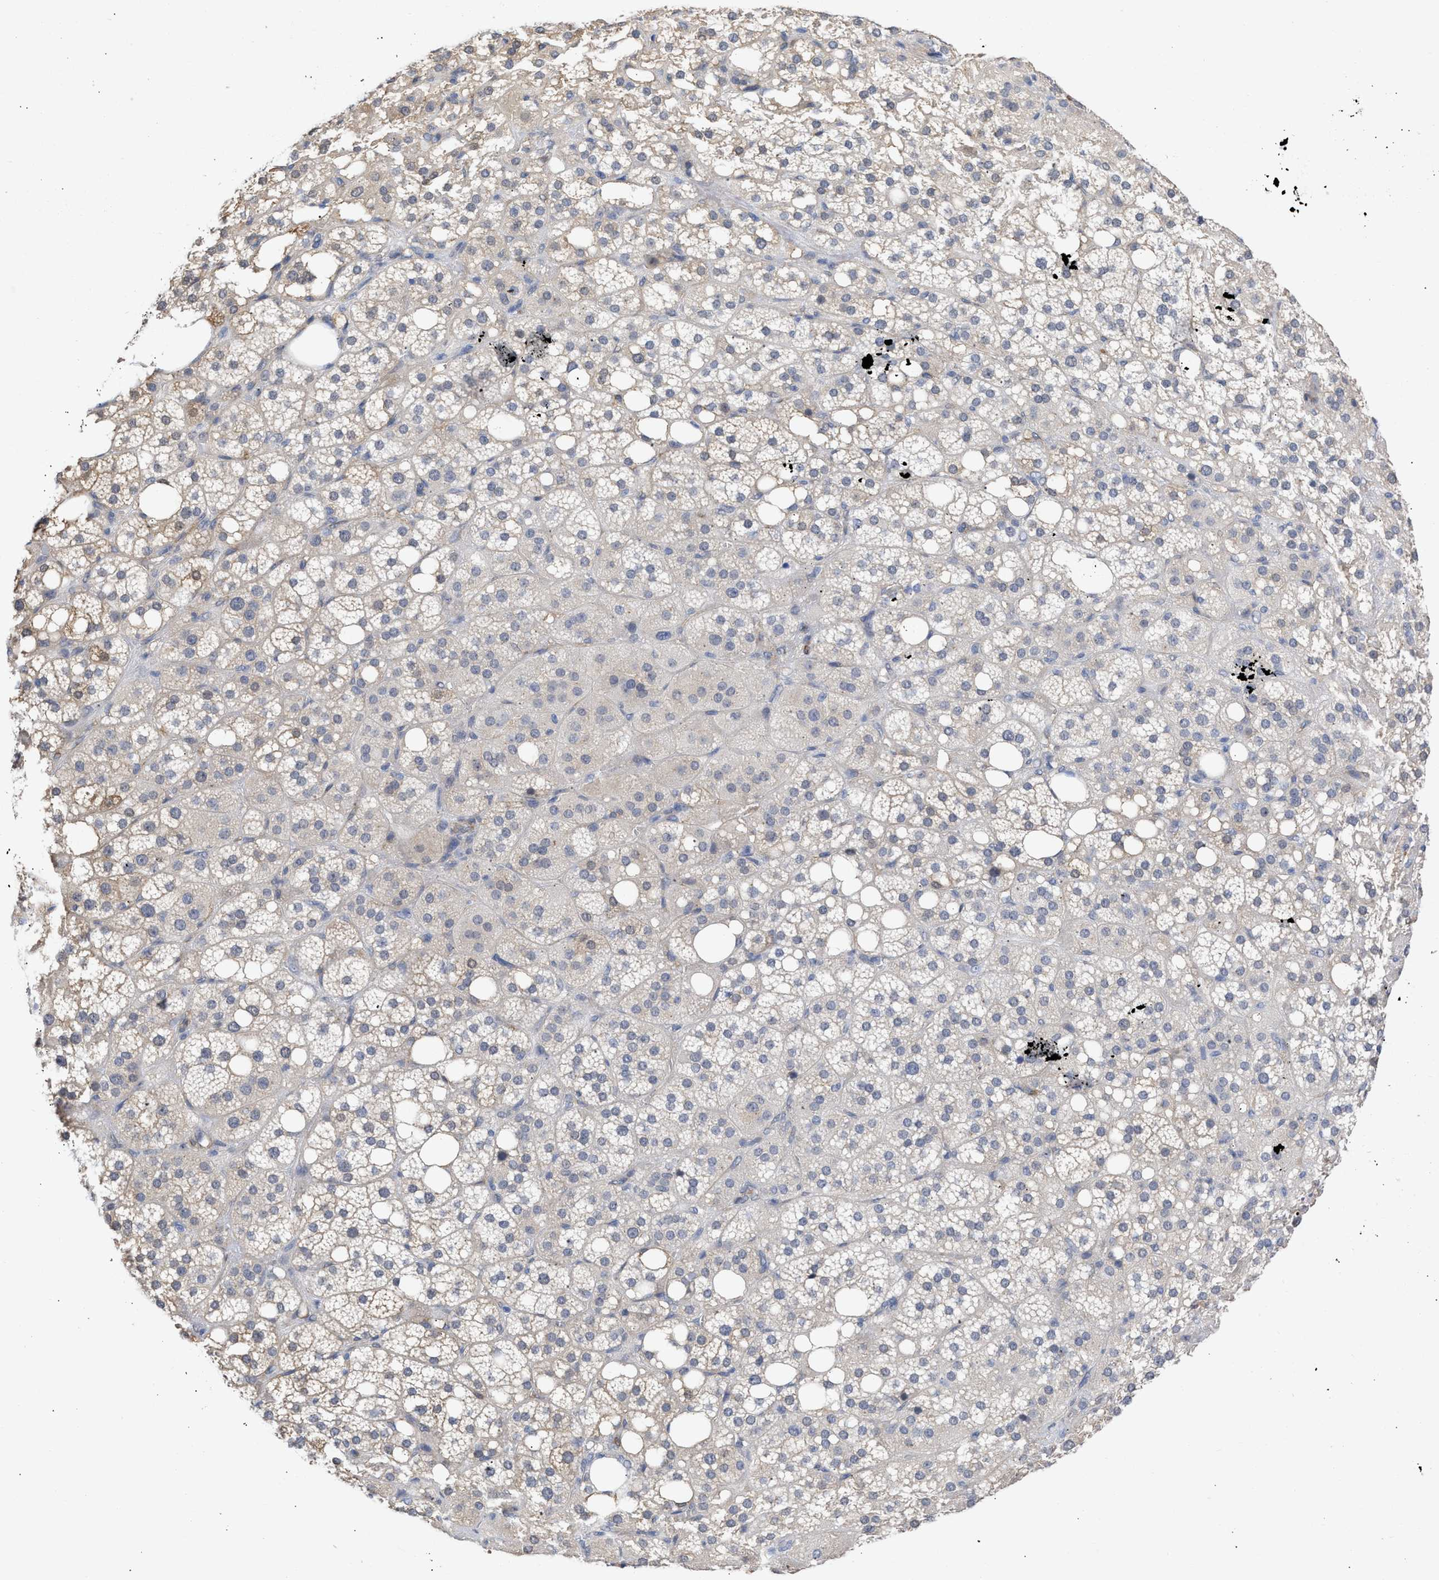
{"staining": {"intensity": "weak", "quantity": "25%-75%", "location": "cytoplasmic/membranous,nuclear"}, "tissue": "adrenal gland", "cell_type": "Glandular cells", "image_type": "normal", "snomed": [{"axis": "morphology", "description": "Normal tissue, NOS"}, {"axis": "topography", "description": "Adrenal gland"}], "caption": "Unremarkable adrenal gland reveals weak cytoplasmic/membranous,nuclear expression in about 25%-75% of glandular cells, visualized by immunohistochemistry.", "gene": "THRA", "patient": {"sex": "female", "age": 59}}